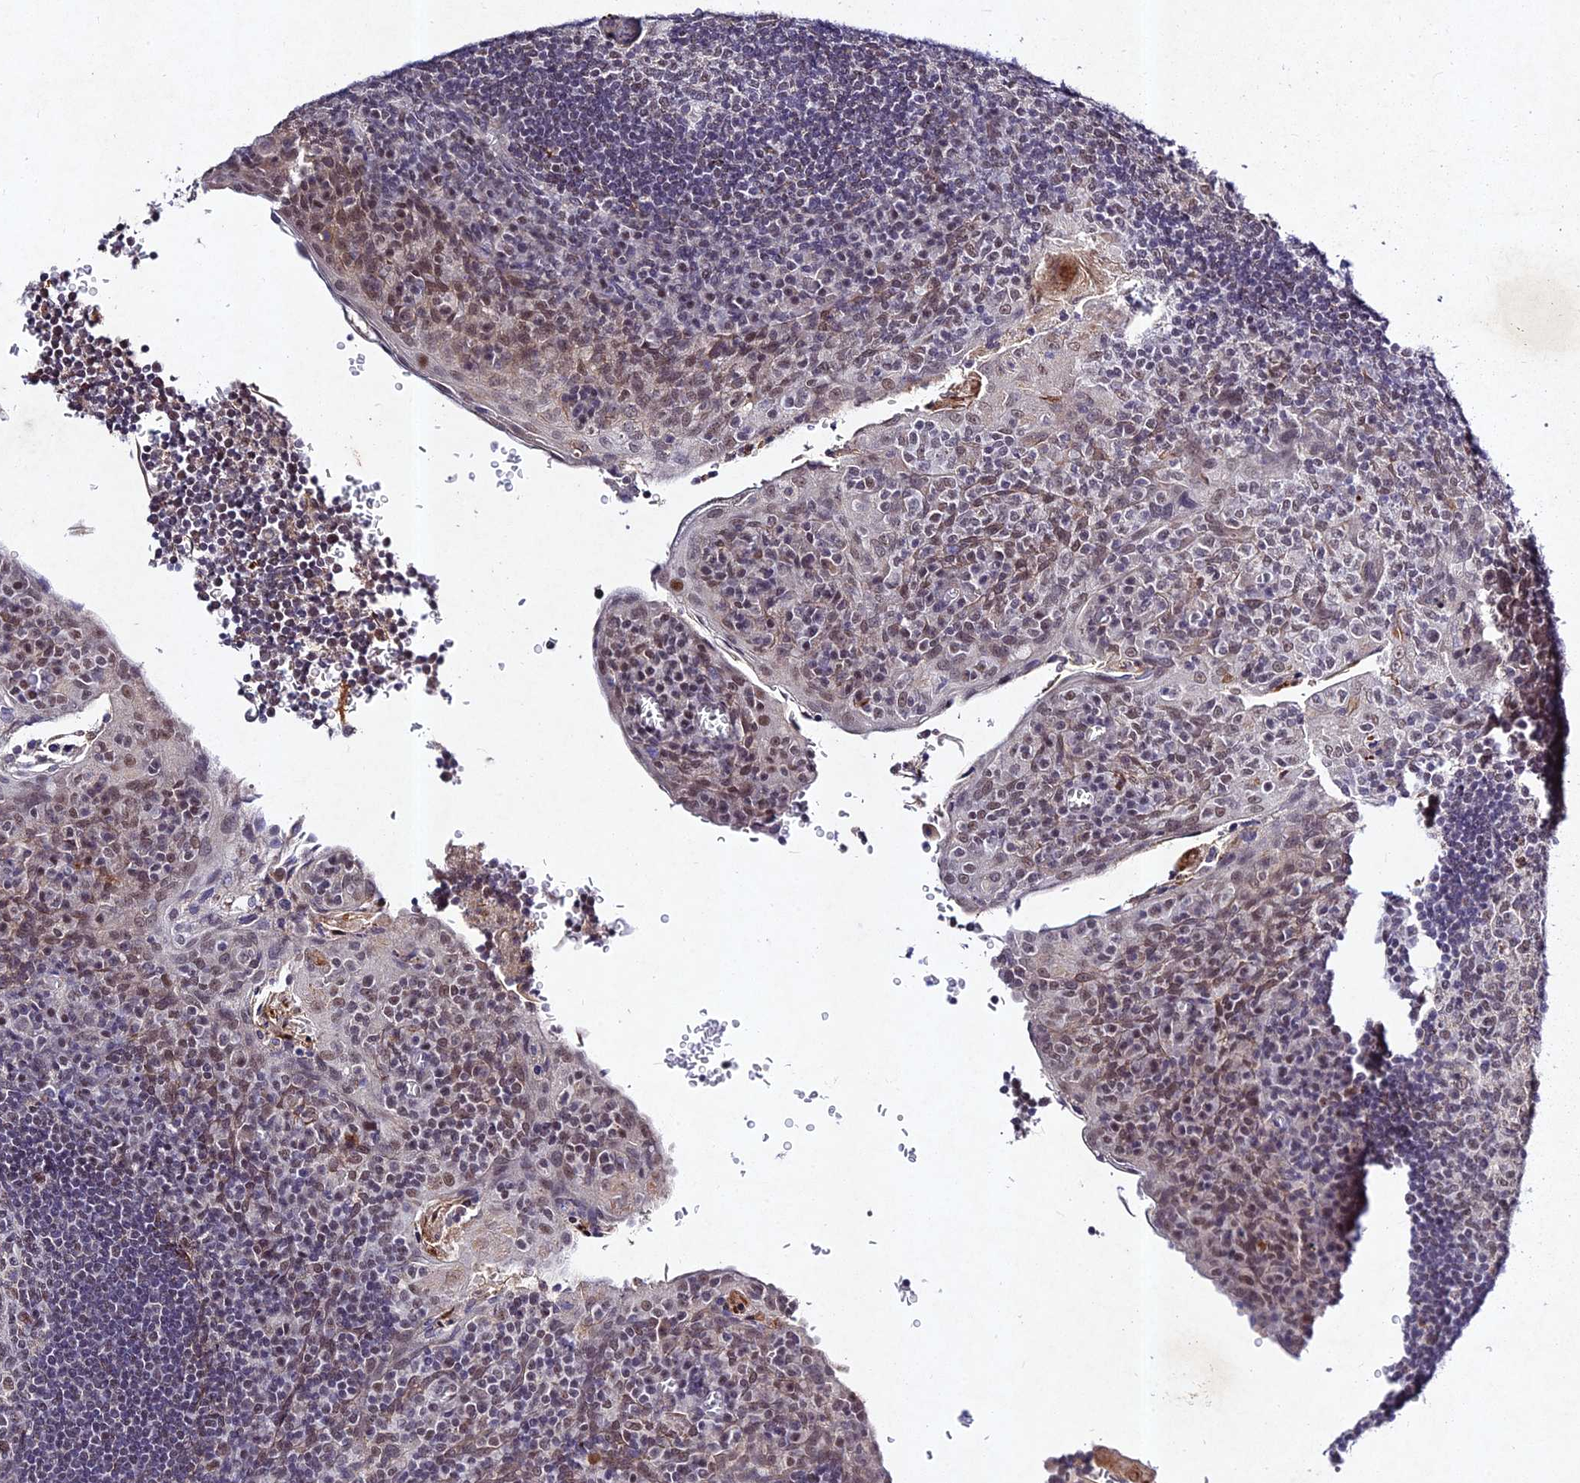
{"staining": {"intensity": "weak", "quantity": "25%-75%", "location": "nuclear"}, "tissue": "tonsil", "cell_type": "Germinal center cells", "image_type": "normal", "snomed": [{"axis": "morphology", "description": "Normal tissue, NOS"}, {"axis": "topography", "description": "Tonsil"}], "caption": "Protein expression analysis of normal human tonsil reveals weak nuclear positivity in approximately 25%-75% of germinal center cells.", "gene": "RAVER1", "patient": {"sex": "male", "age": 17}}